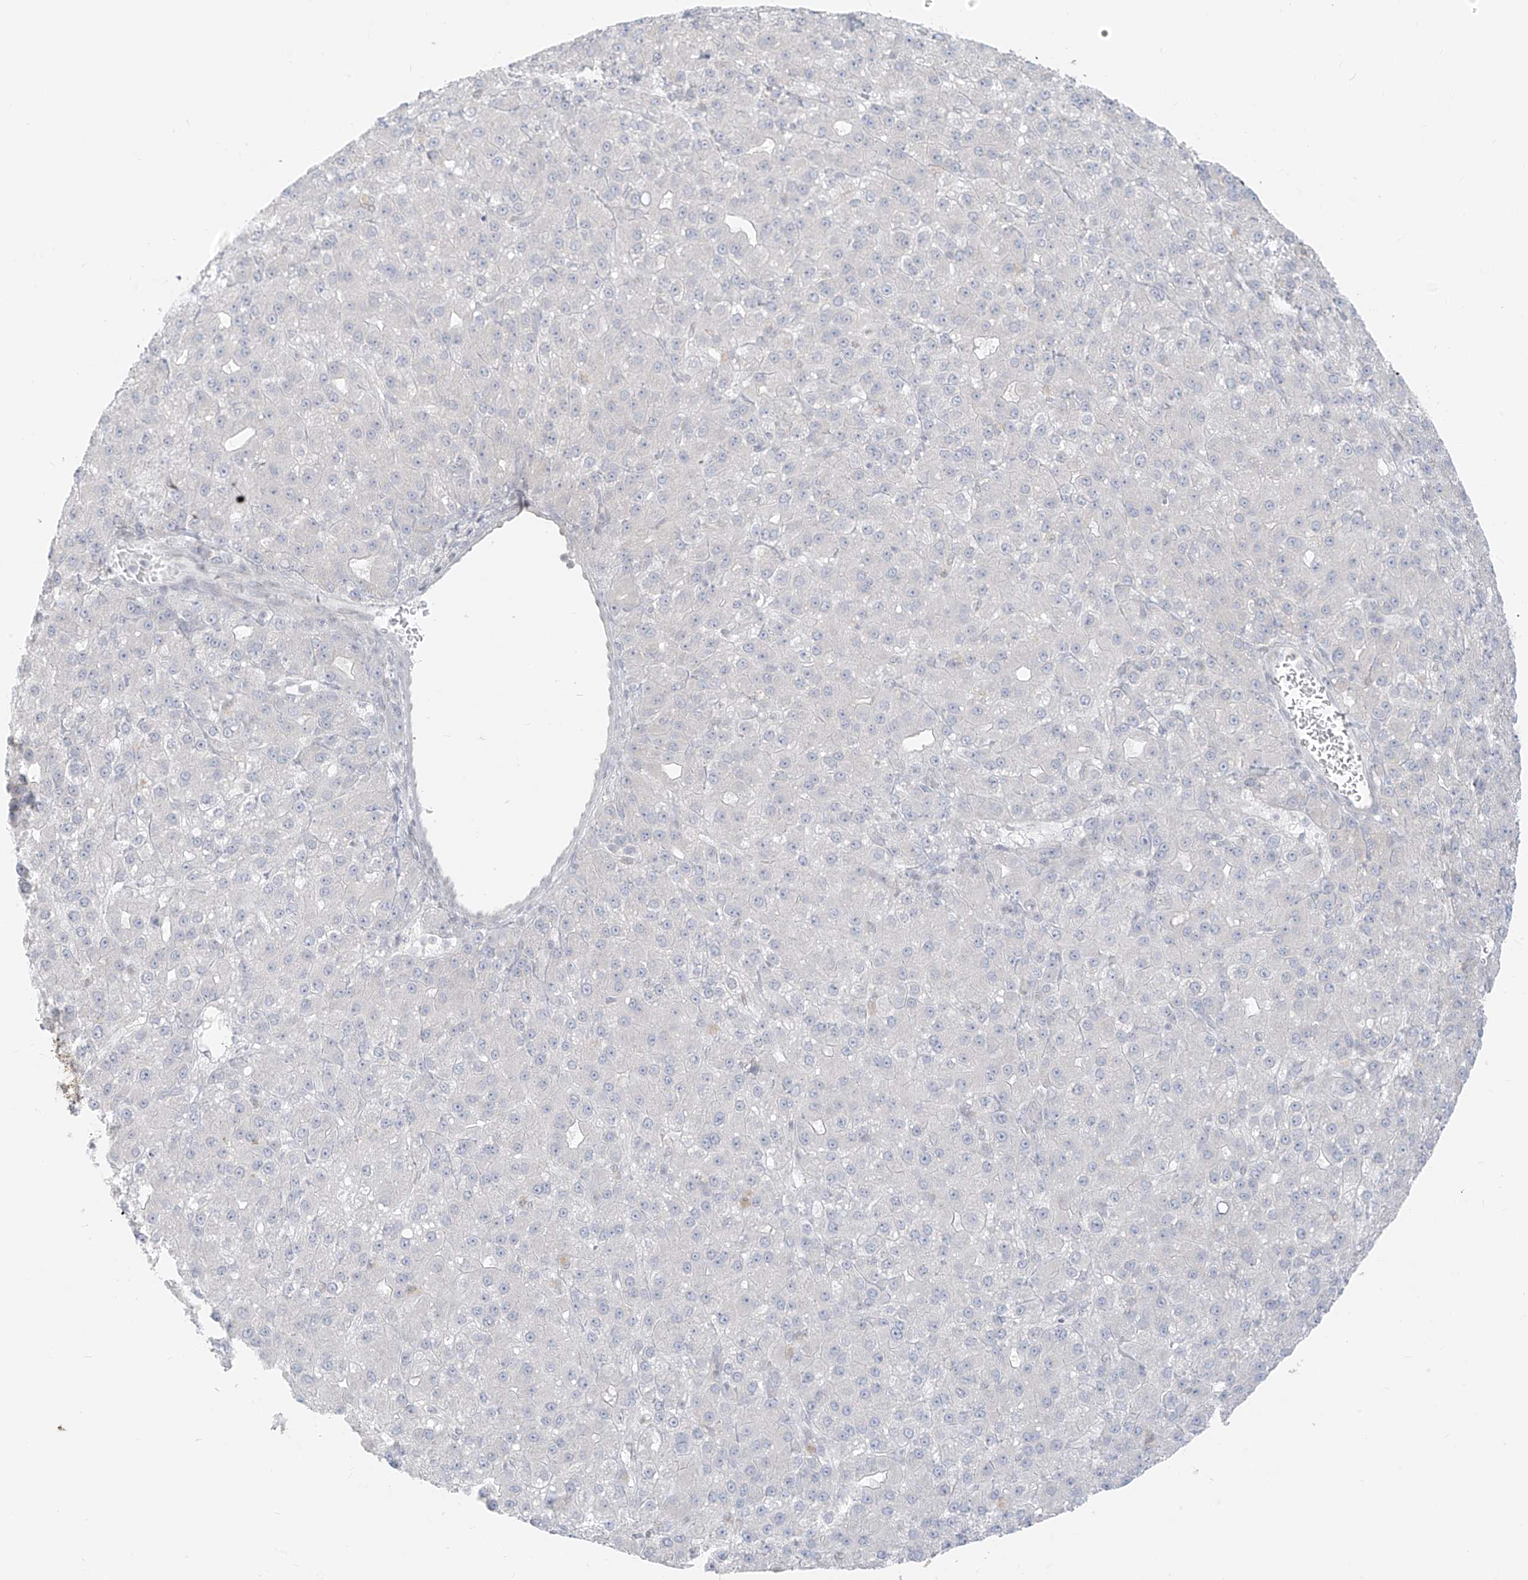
{"staining": {"intensity": "negative", "quantity": "none", "location": "none"}, "tissue": "liver cancer", "cell_type": "Tumor cells", "image_type": "cancer", "snomed": [{"axis": "morphology", "description": "Carcinoma, Hepatocellular, NOS"}, {"axis": "topography", "description": "Liver"}], "caption": "IHC of human hepatocellular carcinoma (liver) shows no positivity in tumor cells.", "gene": "OSBPL7", "patient": {"sex": "male", "age": 67}}